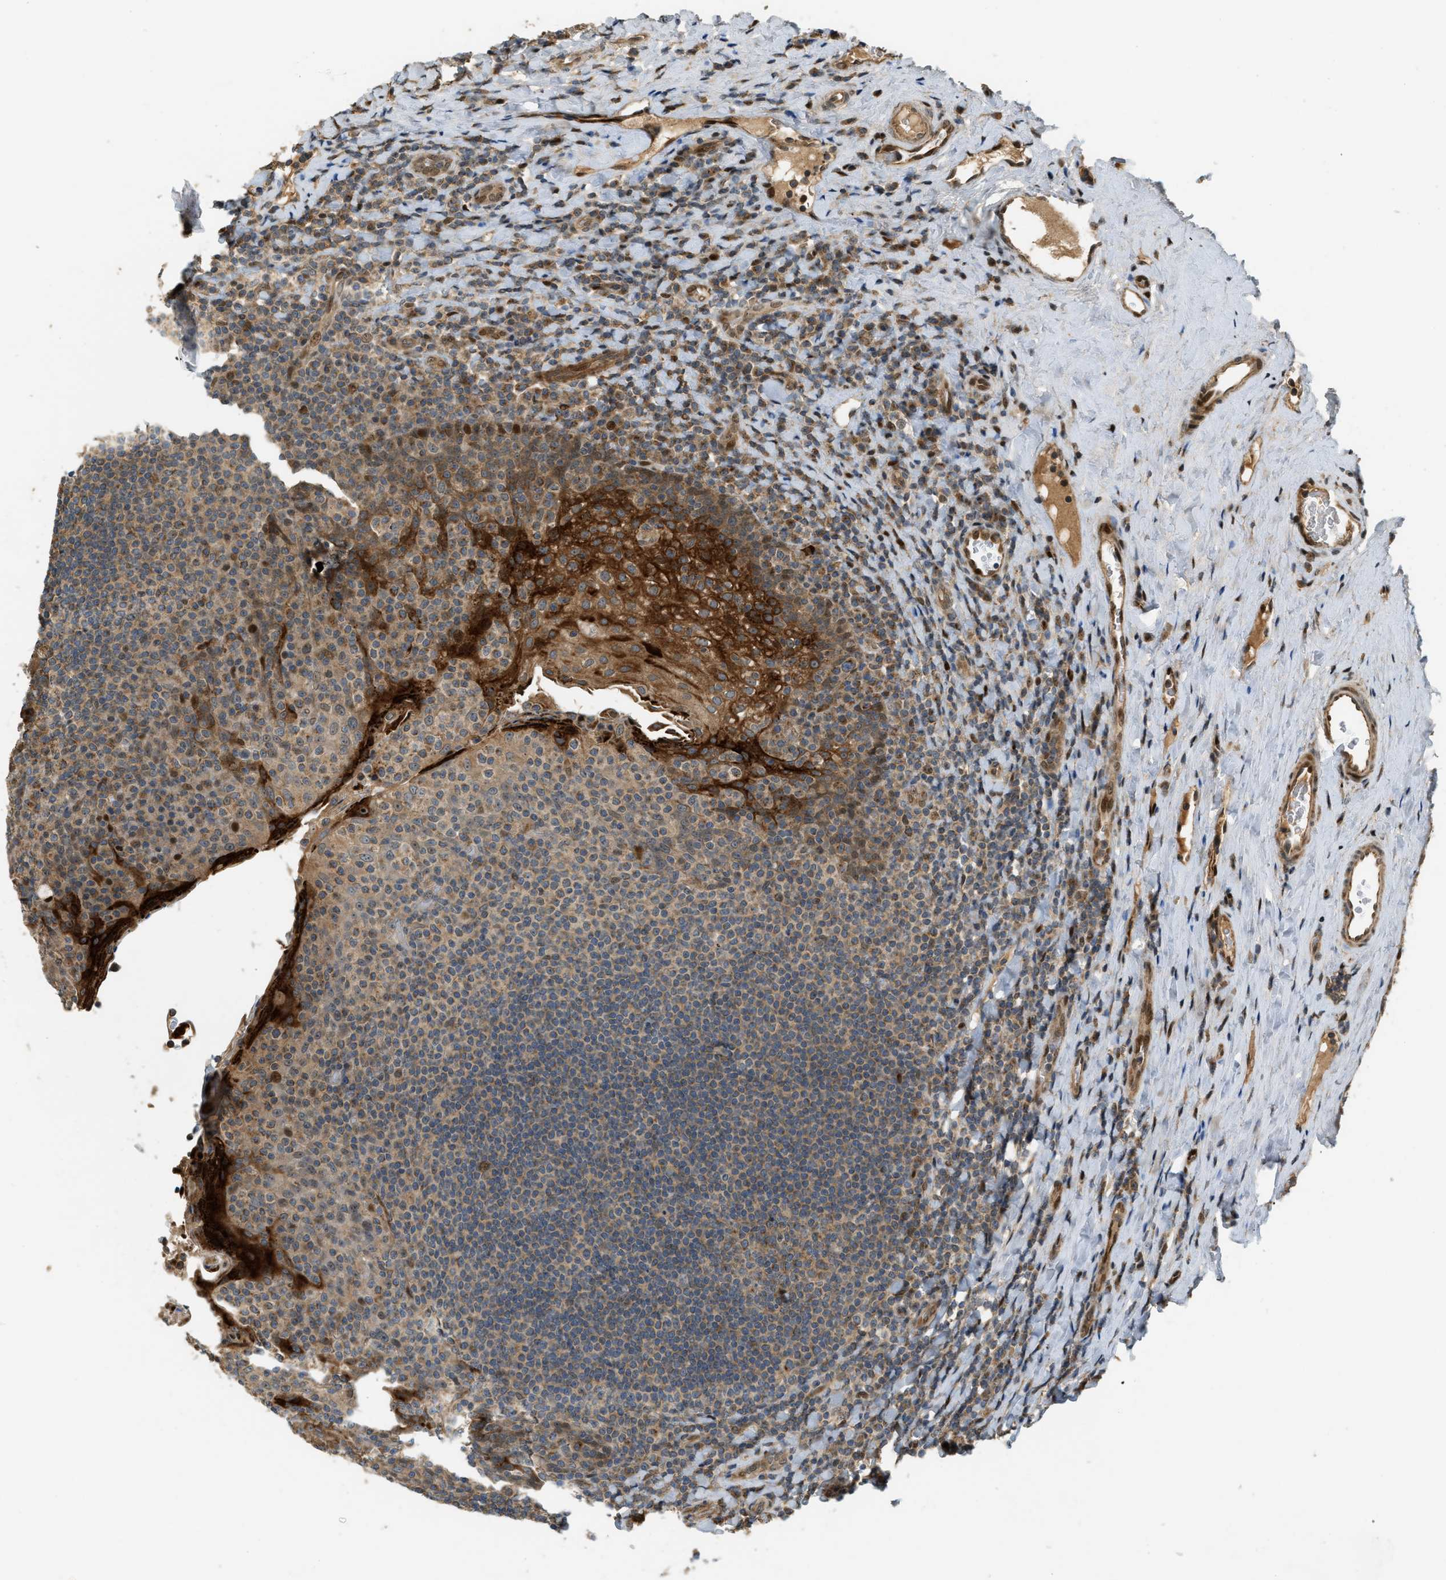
{"staining": {"intensity": "moderate", "quantity": ">75%", "location": "cytoplasmic/membranous,nuclear"}, "tissue": "tonsil", "cell_type": "Germinal center cells", "image_type": "normal", "snomed": [{"axis": "morphology", "description": "Normal tissue, NOS"}, {"axis": "topography", "description": "Tonsil"}], "caption": "Human tonsil stained with a brown dye demonstrates moderate cytoplasmic/membranous,nuclear positive staining in approximately >75% of germinal center cells.", "gene": "TRAPPC14", "patient": {"sex": "male", "age": 17}}